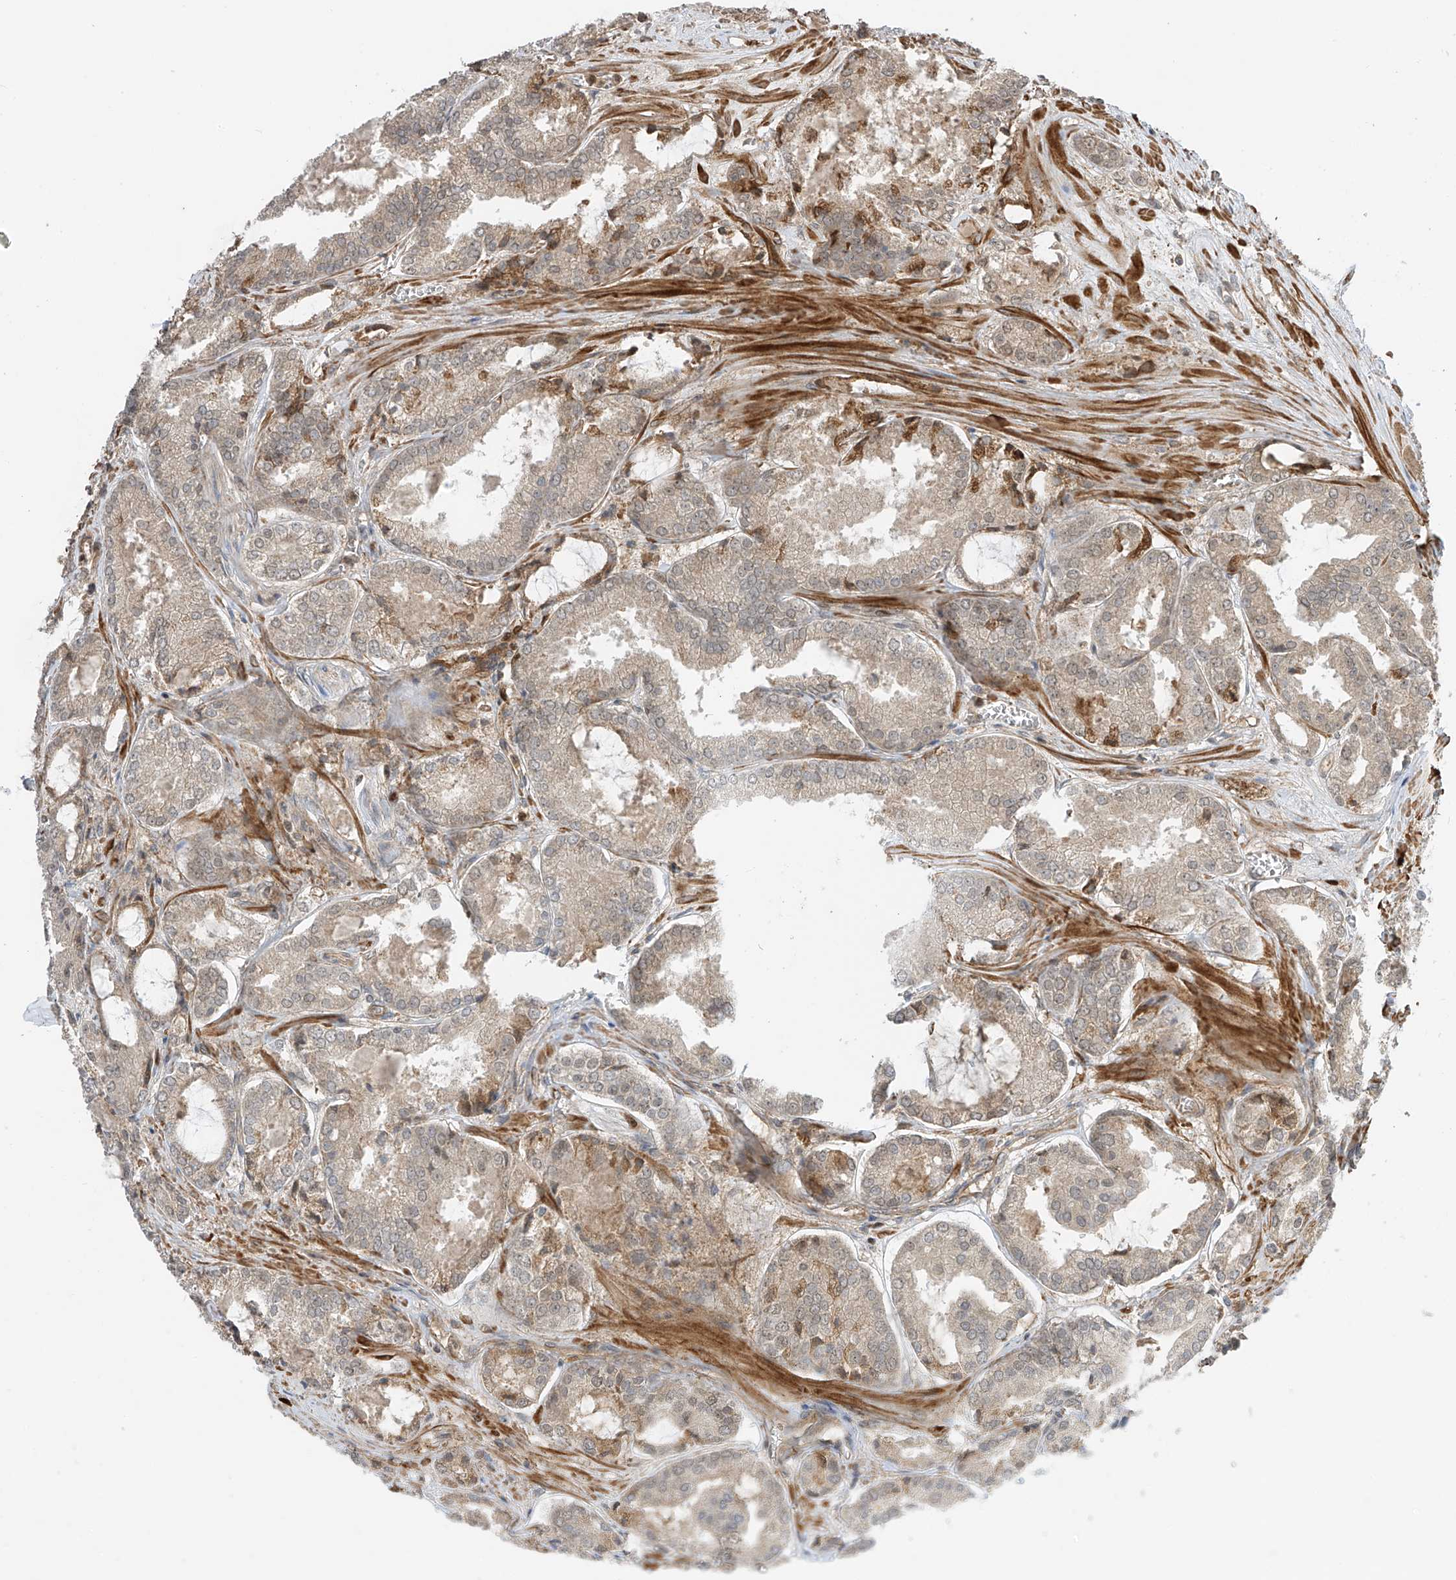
{"staining": {"intensity": "weak", "quantity": "25%-75%", "location": "cytoplasmic/membranous"}, "tissue": "prostate cancer", "cell_type": "Tumor cells", "image_type": "cancer", "snomed": [{"axis": "morphology", "description": "Adenocarcinoma, Low grade"}, {"axis": "topography", "description": "Prostate"}], "caption": "This image displays immunohistochemistry staining of prostate cancer, with low weak cytoplasmic/membranous positivity in about 25%-75% of tumor cells.", "gene": "ATAD2B", "patient": {"sex": "male", "age": 67}}